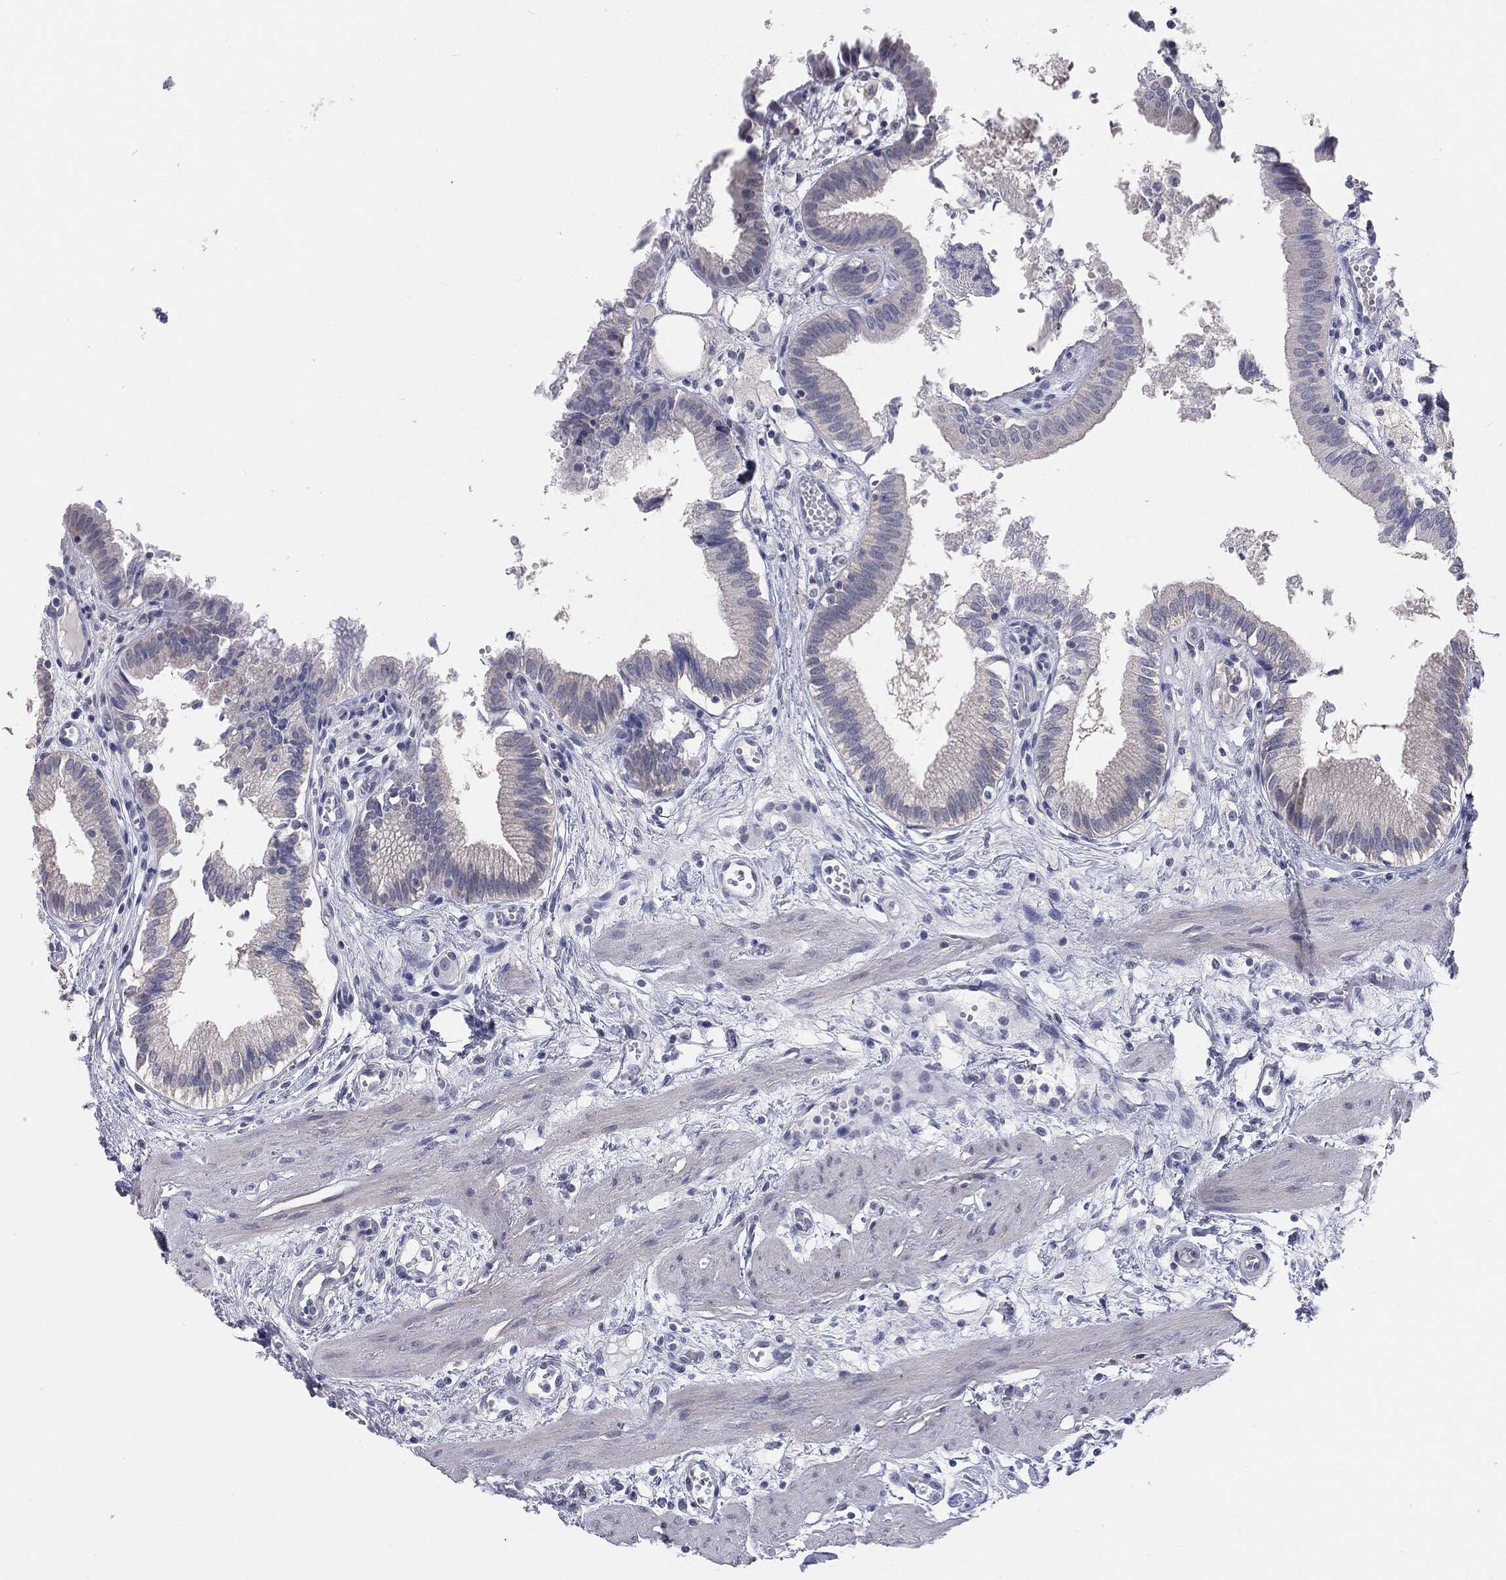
{"staining": {"intensity": "negative", "quantity": "none", "location": "none"}, "tissue": "gallbladder", "cell_type": "Glandular cells", "image_type": "normal", "snomed": [{"axis": "morphology", "description": "Normal tissue, NOS"}, {"axis": "topography", "description": "Gallbladder"}], "caption": "DAB immunohistochemical staining of unremarkable gallbladder demonstrates no significant staining in glandular cells.", "gene": "DMKN", "patient": {"sex": "female", "age": 24}}